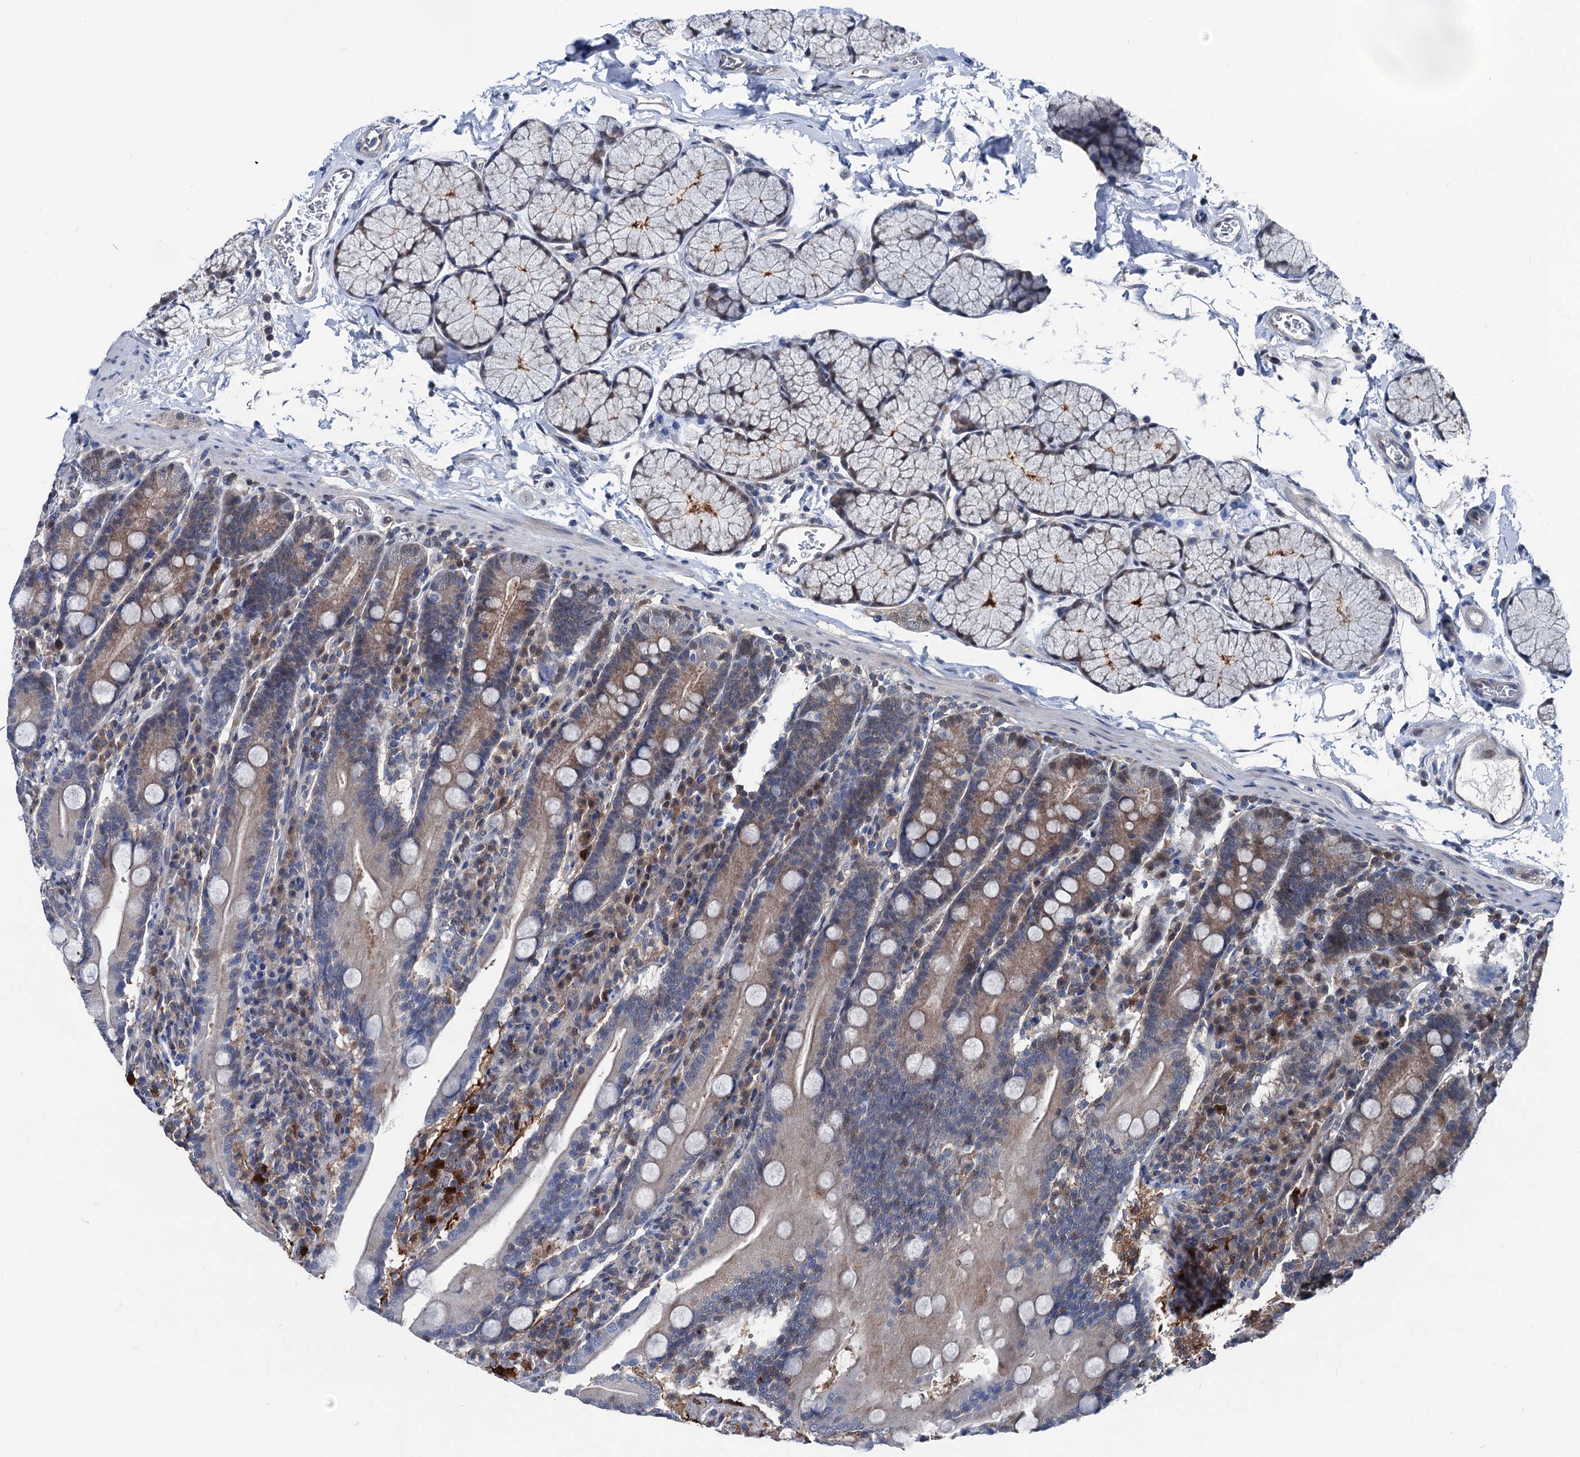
{"staining": {"intensity": "moderate", "quantity": "25%-75%", "location": "cytoplasmic/membranous"}, "tissue": "duodenum", "cell_type": "Glandular cells", "image_type": "normal", "snomed": [{"axis": "morphology", "description": "Normal tissue, NOS"}, {"axis": "topography", "description": "Duodenum"}], "caption": "Protein expression analysis of normal duodenum exhibits moderate cytoplasmic/membranous staining in approximately 25%-75% of glandular cells.", "gene": "GLO1", "patient": {"sex": "male", "age": 35}}